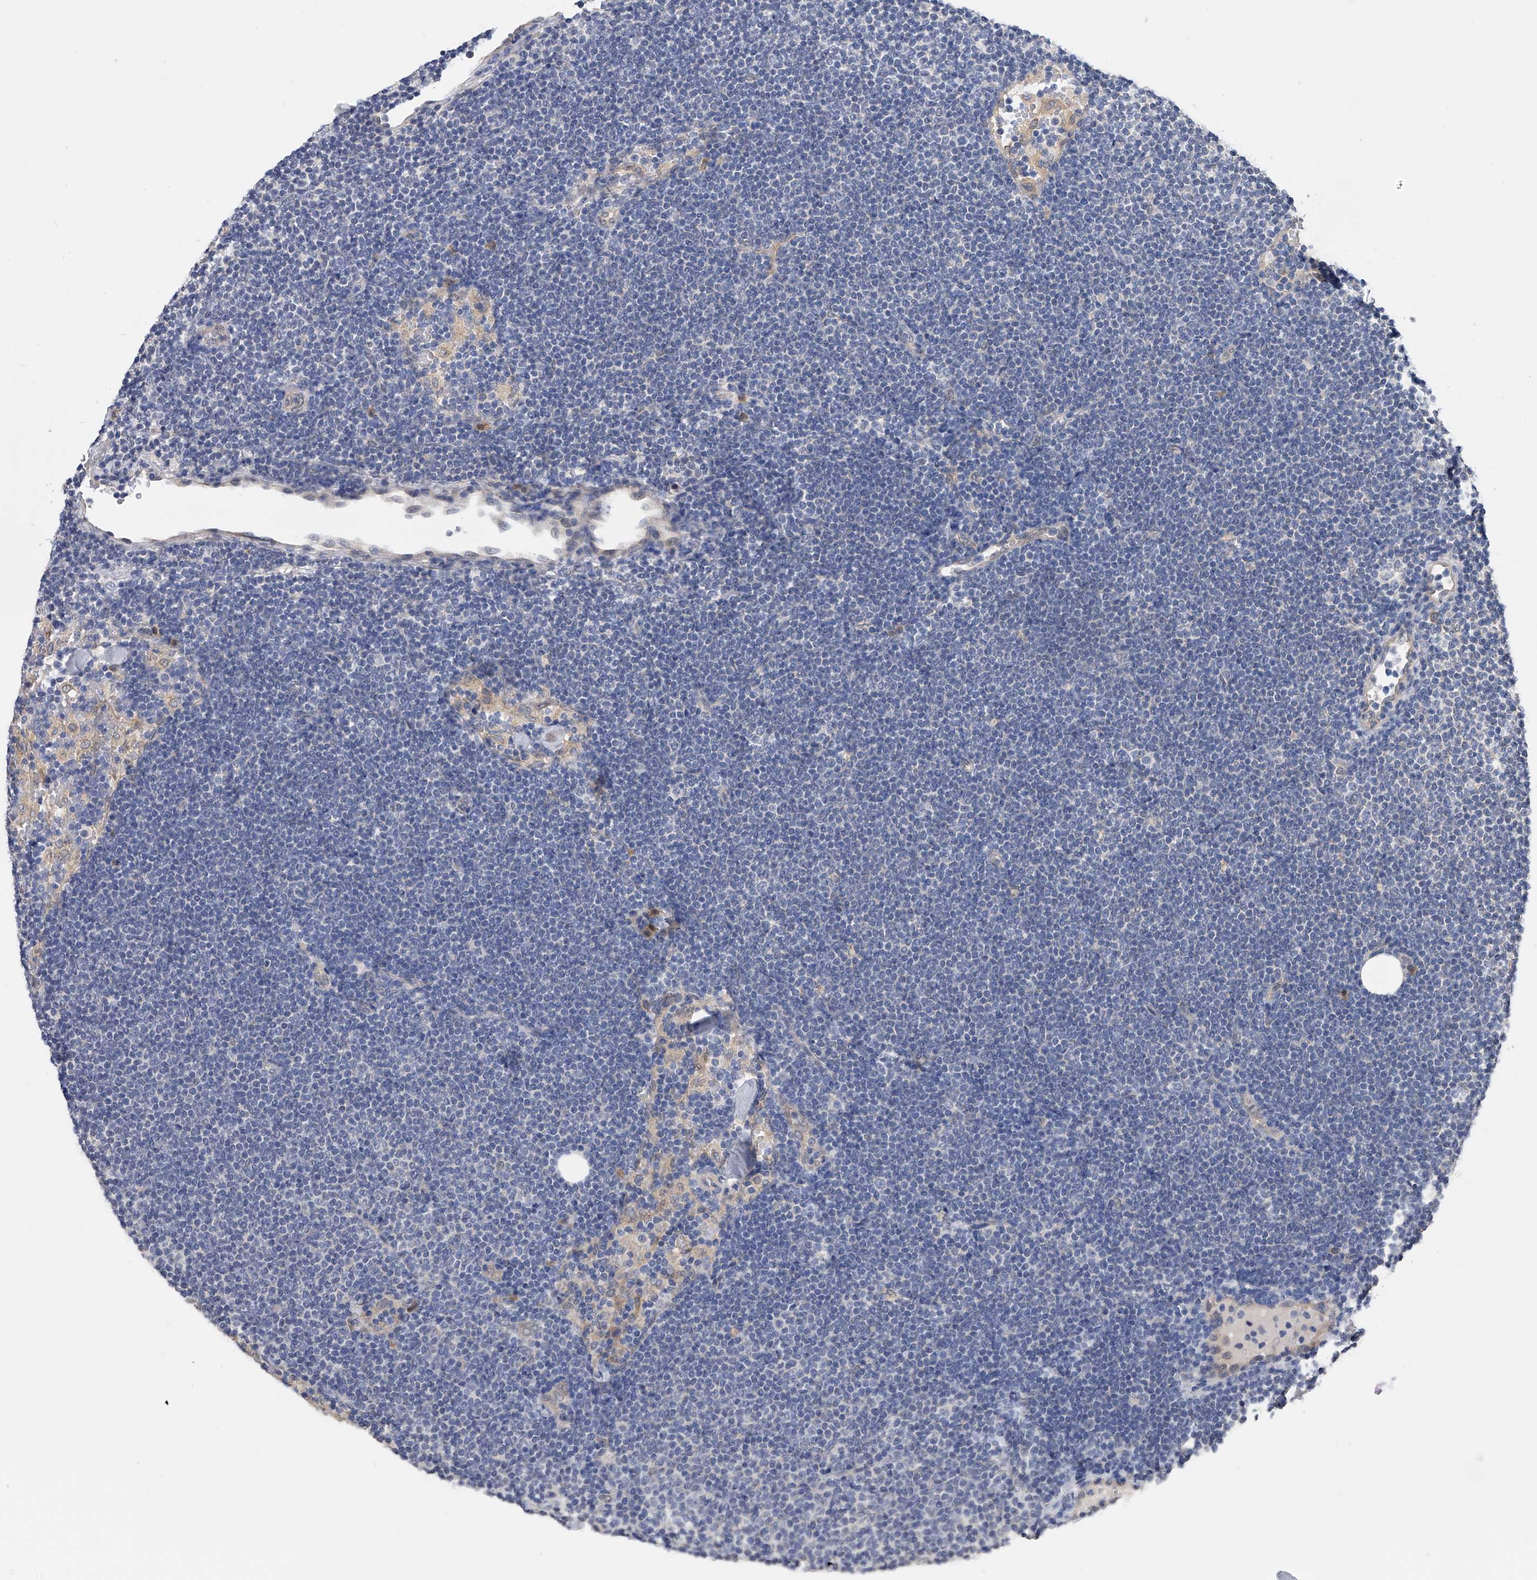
{"staining": {"intensity": "negative", "quantity": "none", "location": "none"}, "tissue": "lymphoma", "cell_type": "Tumor cells", "image_type": "cancer", "snomed": [{"axis": "morphology", "description": "Malignant lymphoma, non-Hodgkin's type, Low grade"}, {"axis": "topography", "description": "Lymph node"}], "caption": "Malignant lymphoma, non-Hodgkin's type (low-grade) was stained to show a protein in brown. There is no significant expression in tumor cells.", "gene": "PGM3", "patient": {"sex": "female", "age": 53}}